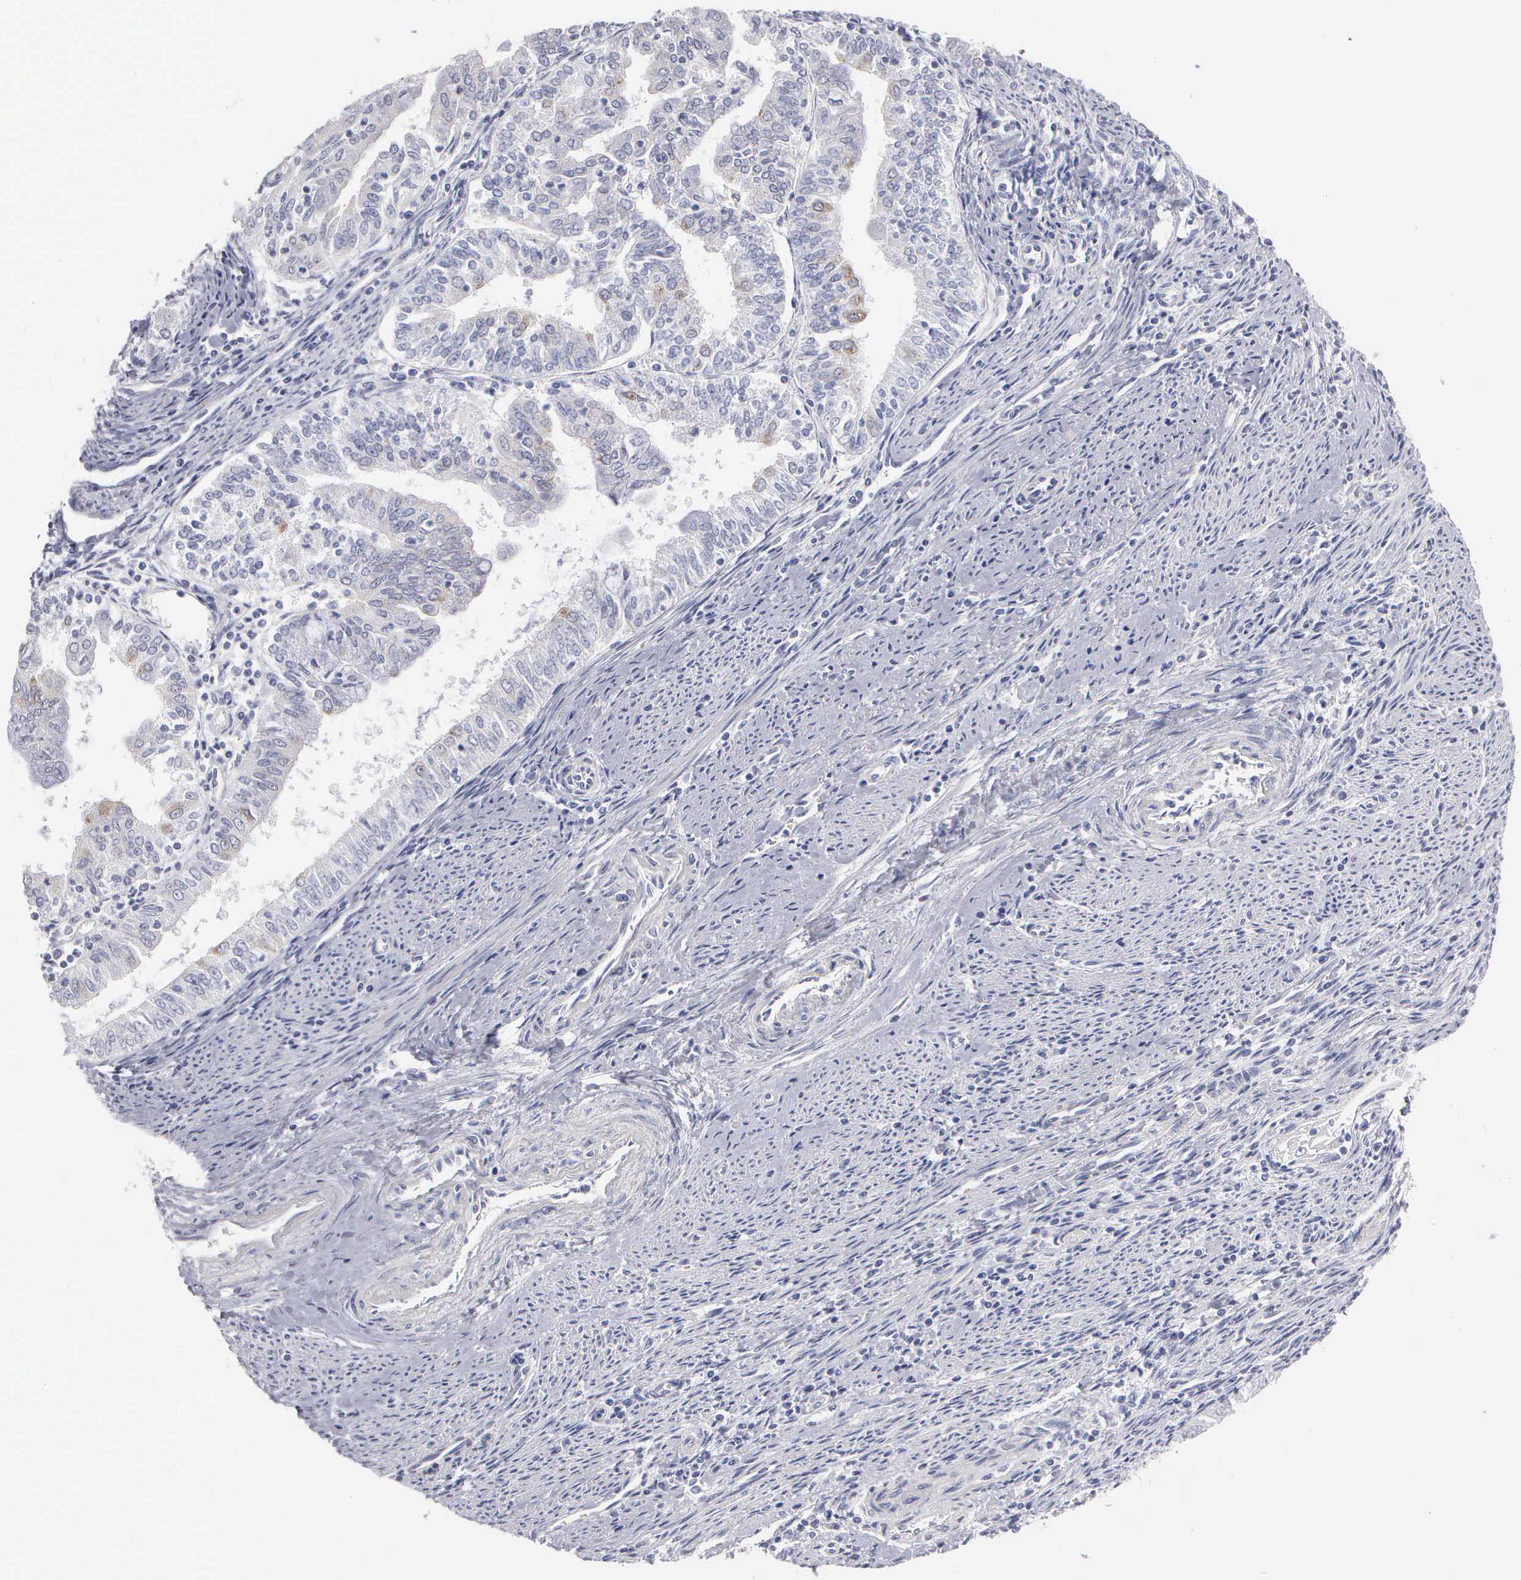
{"staining": {"intensity": "weak", "quantity": "<25%", "location": "cytoplasmic/membranous"}, "tissue": "endometrial cancer", "cell_type": "Tumor cells", "image_type": "cancer", "snomed": [{"axis": "morphology", "description": "Adenocarcinoma, NOS"}, {"axis": "topography", "description": "Endometrium"}], "caption": "Tumor cells show no significant protein expression in endometrial cancer (adenocarcinoma).", "gene": "CEP170B", "patient": {"sex": "female", "age": 75}}